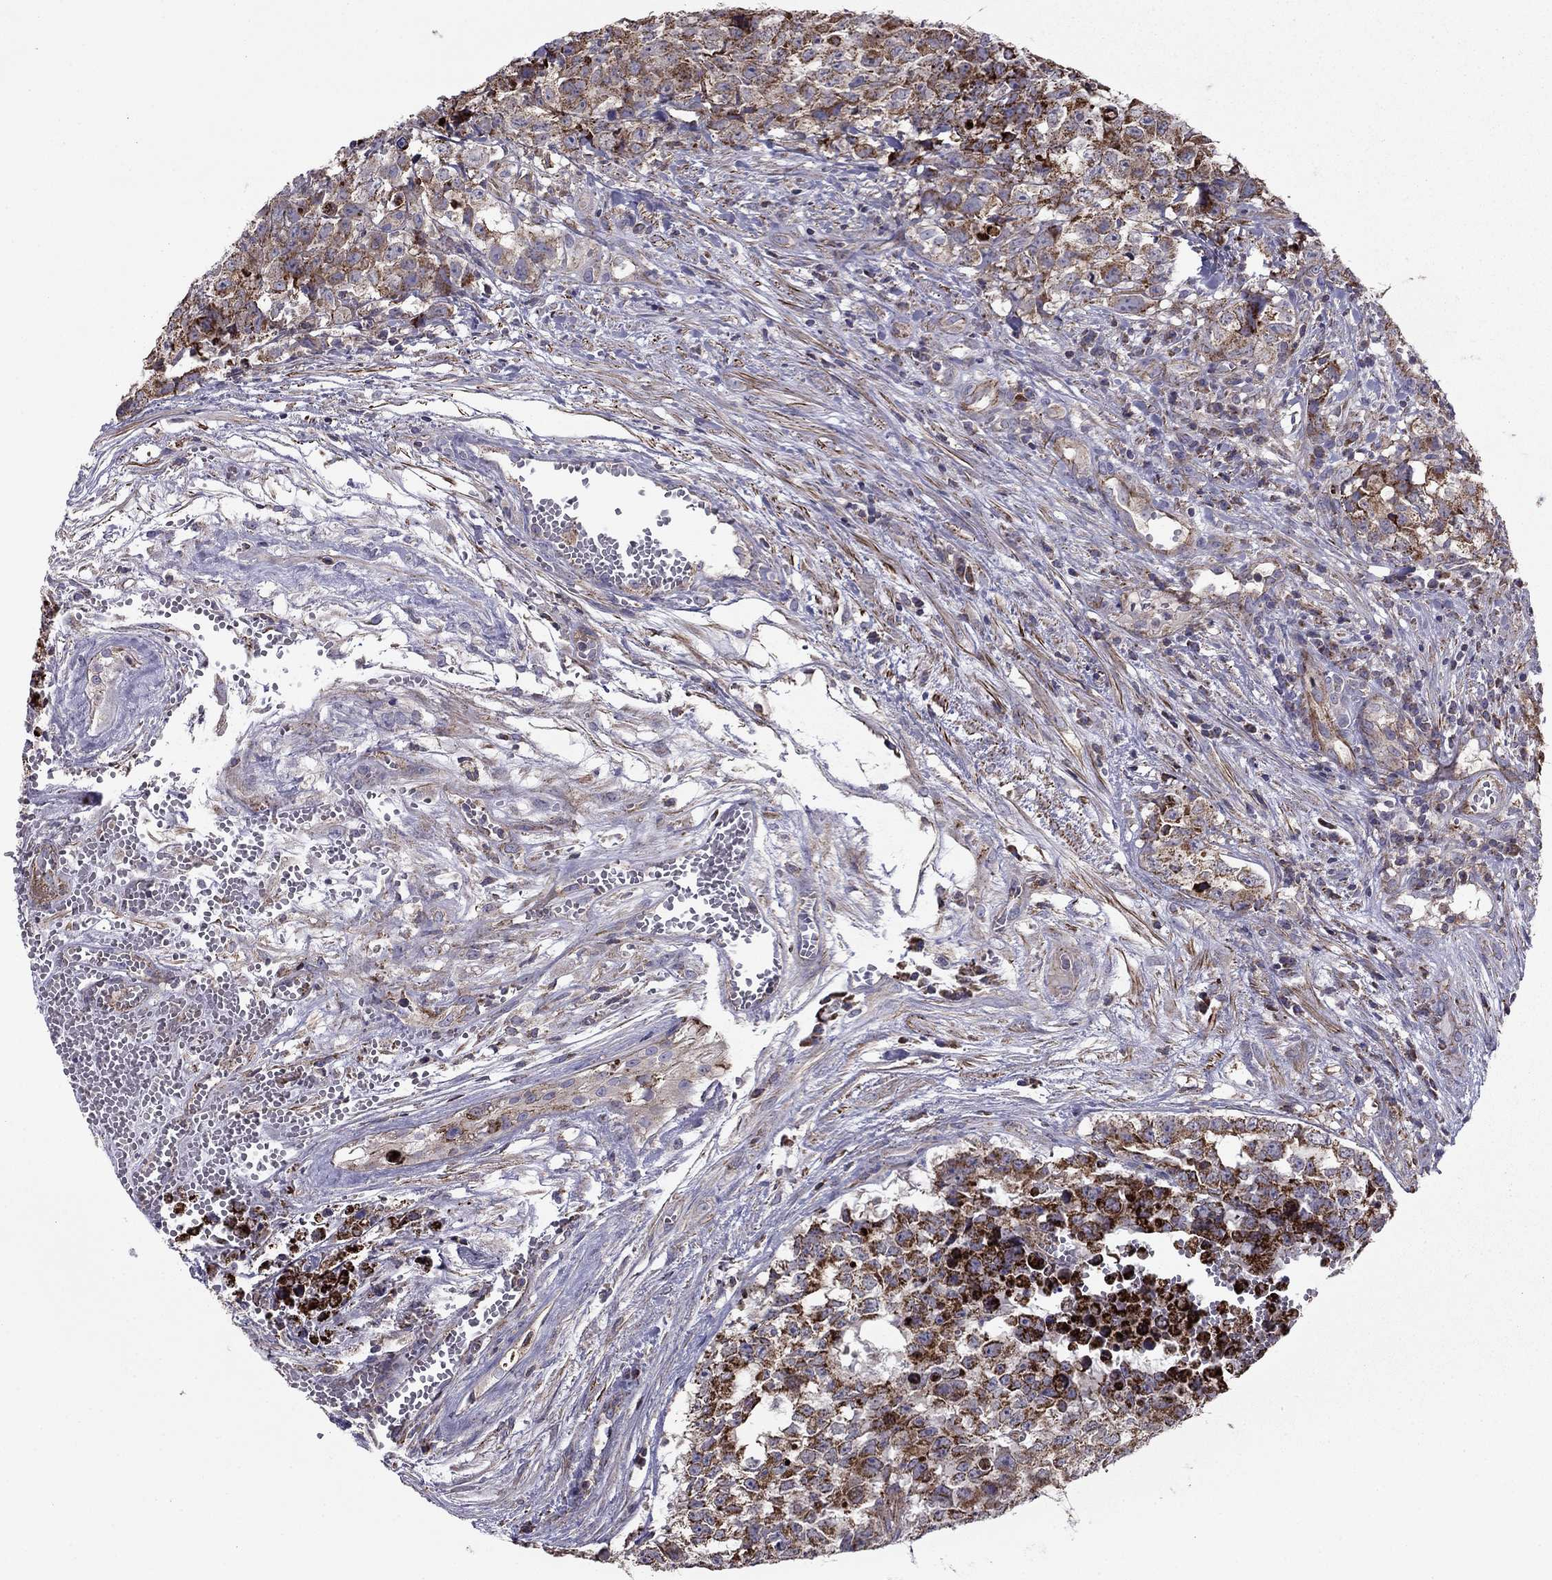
{"staining": {"intensity": "strong", "quantity": "<25%", "location": "cytoplasmic/membranous"}, "tissue": "testis cancer", "cell_type": "Tumor cells", "image_type": "cancer", "snomed": [{"axis": "morphology", "description": "Carcinoma, Embryonal, NOS"}, {"axis": "topography", "description": "Testis"}], "caption": "Protein expression analysis of human testis cancer reveals strong cytoplasmic/membranous expression in about <25% of tumor cells. (DAB (3,3'-diaminobenzidine) = brown stain, brightfield microscopy at high magnification).", "gene": "ALG6", "patient": {"sex": "male", "age": 23}}